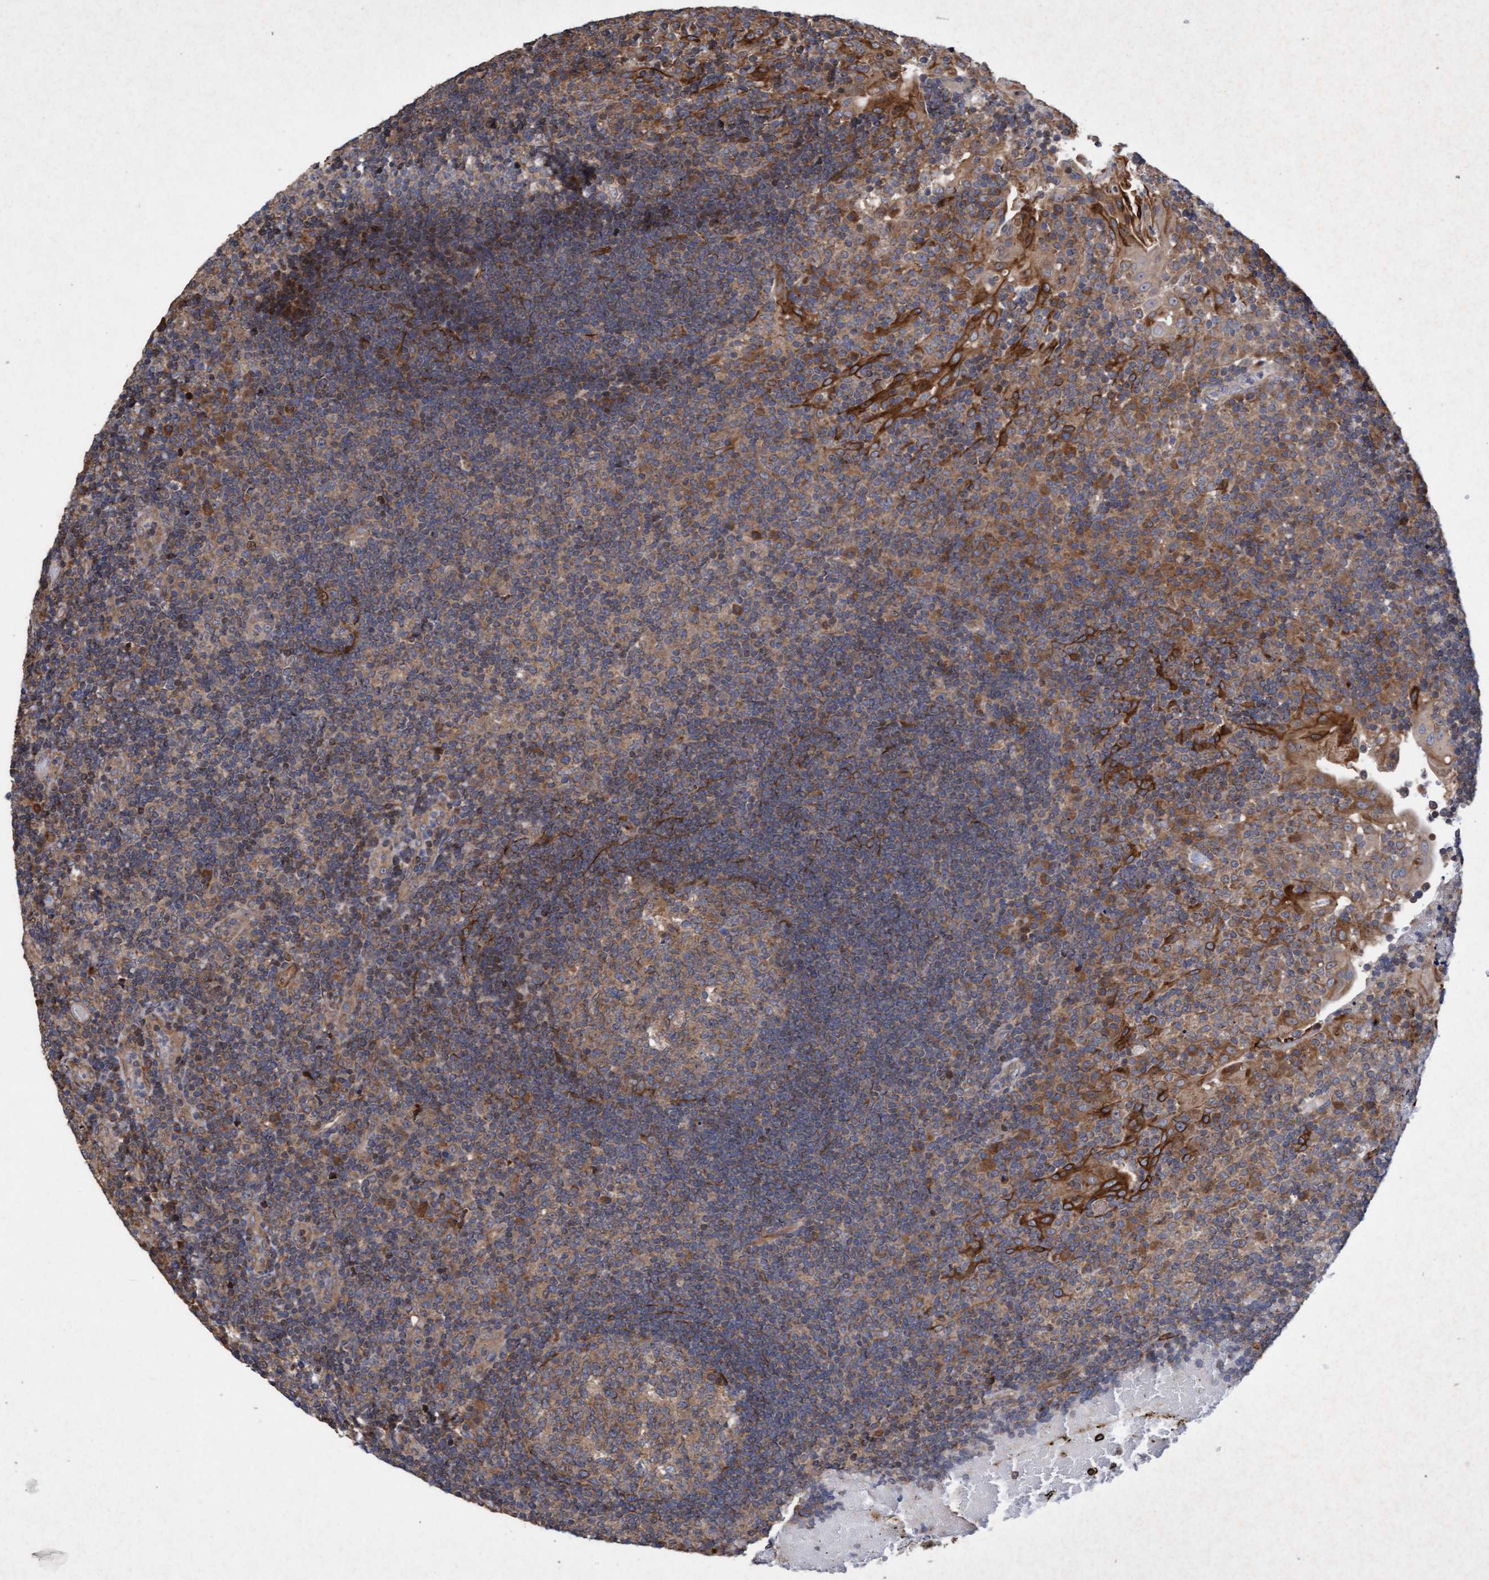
{"staining": {"intensity": "moderate", "quantity": ">75%", "location": "cytoplasmic/membranous"}, "tissue": "tonsil", "cell_type": "Germinal center cells", "image_type": "normal", "snomed": [{"axis": "morphology", "description": "Normal tissue, NOS"}, {"axis": "topography", "description": "Tonsil"}], "caption": "Germinal center cells reveal moderate cytoplasmic/membranous staining in about >75% of cells in normal tonsil. (IHC, brightfield microscopy, high magnification).", "gene": "ELP5", "patient": {"sex": "female", "age": 40}}